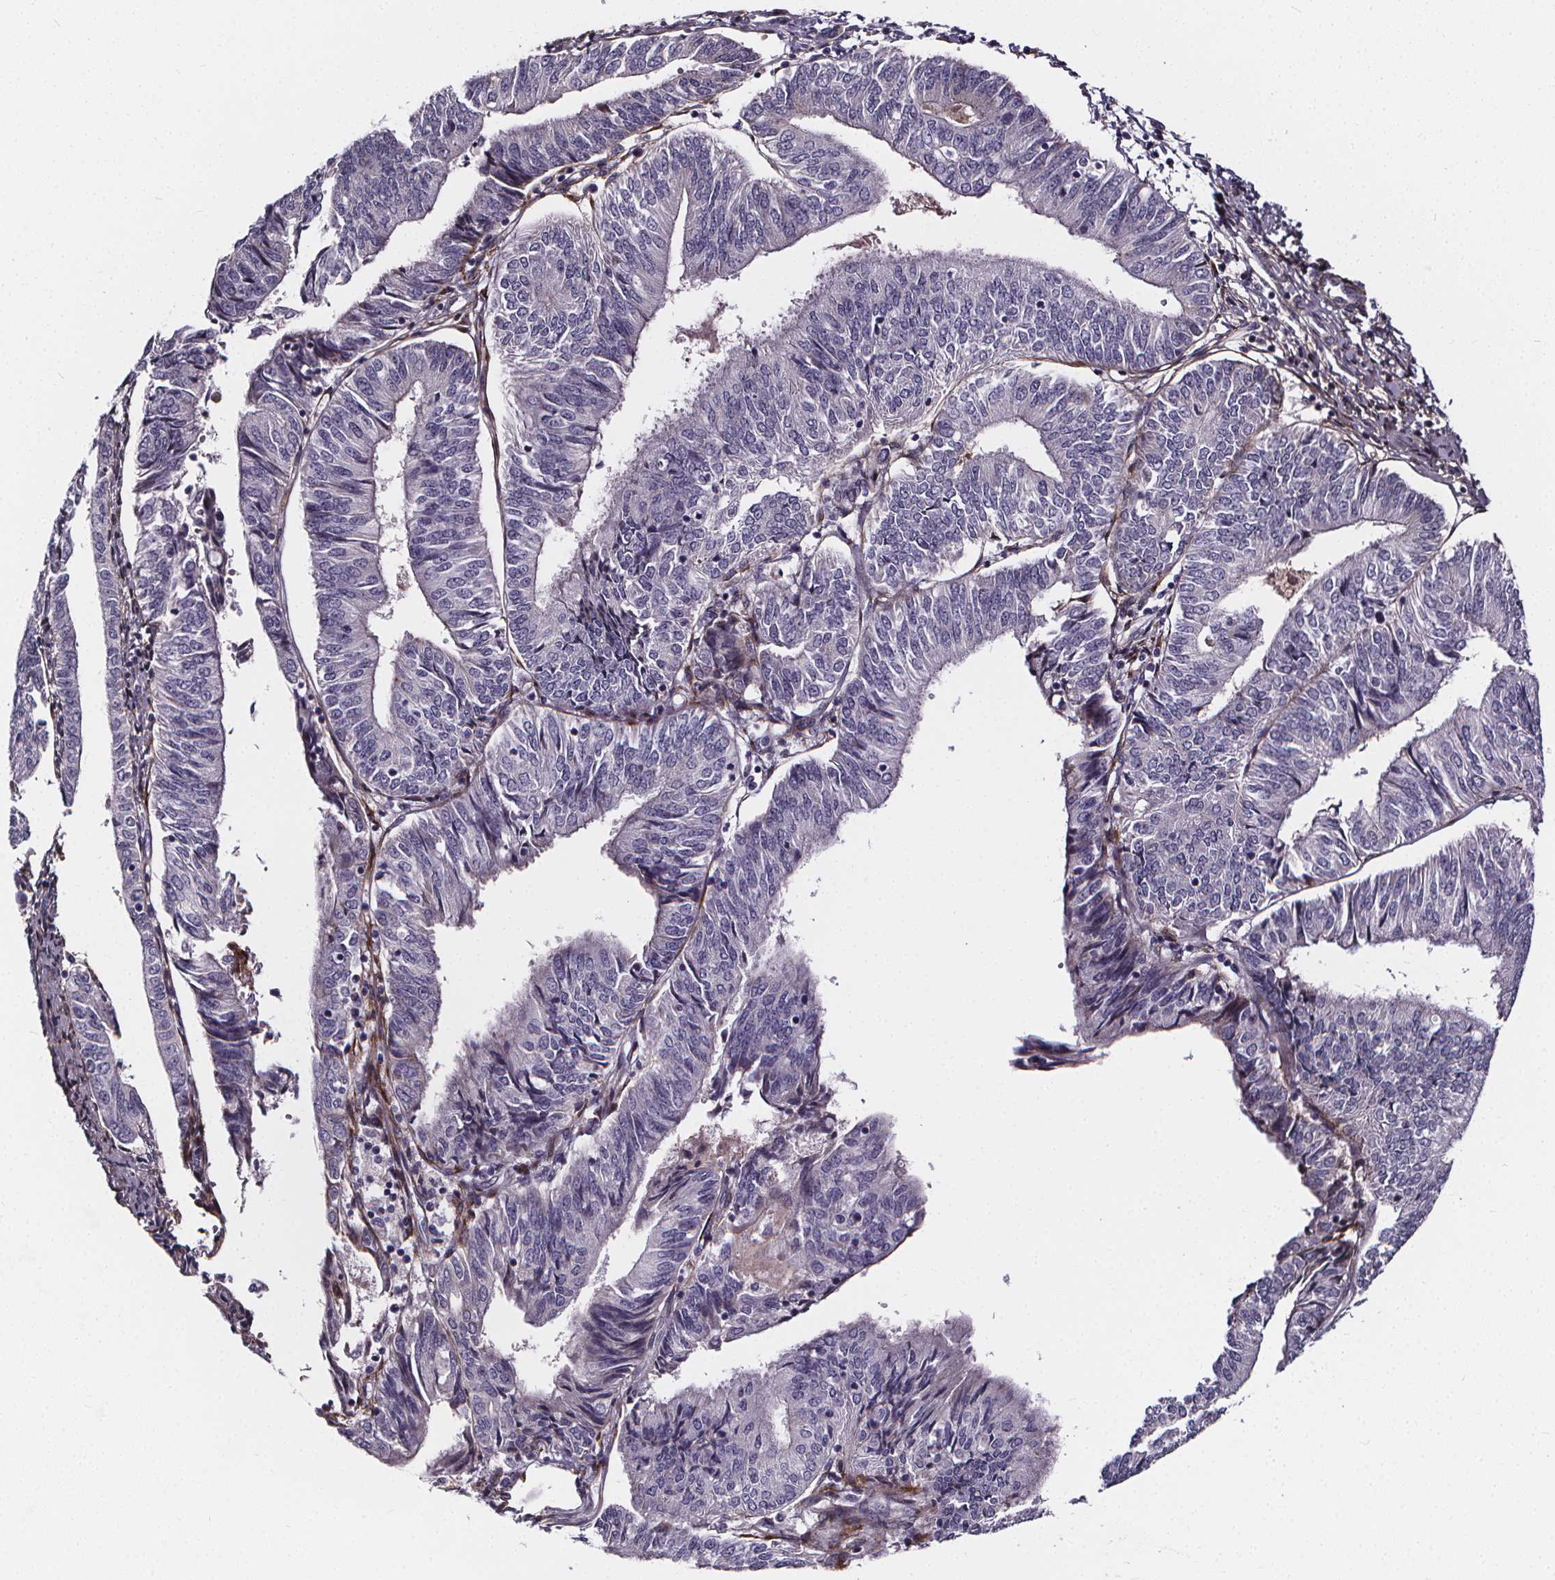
{"staining": {"intensity": "negative", "quantity": "none", "location": "none"}, "tissue": "endometrial cancer", "cell_type": "Tumor cells", "image_type": "cancer", "snomed": [{"axis": "morphology", "description": "Adenocarcinoma, NOS"}, {"axis": "topography", "description": "Endometrium"}], "caption": "This photomicrograph is of endometrial cancer stained with IHC to label a protein in brown with the nuclei are counter-stained blue. There is no positivity in tumor cells.", "gene": "AEBP1", "patient": {"sex": "female", "age": 58}}